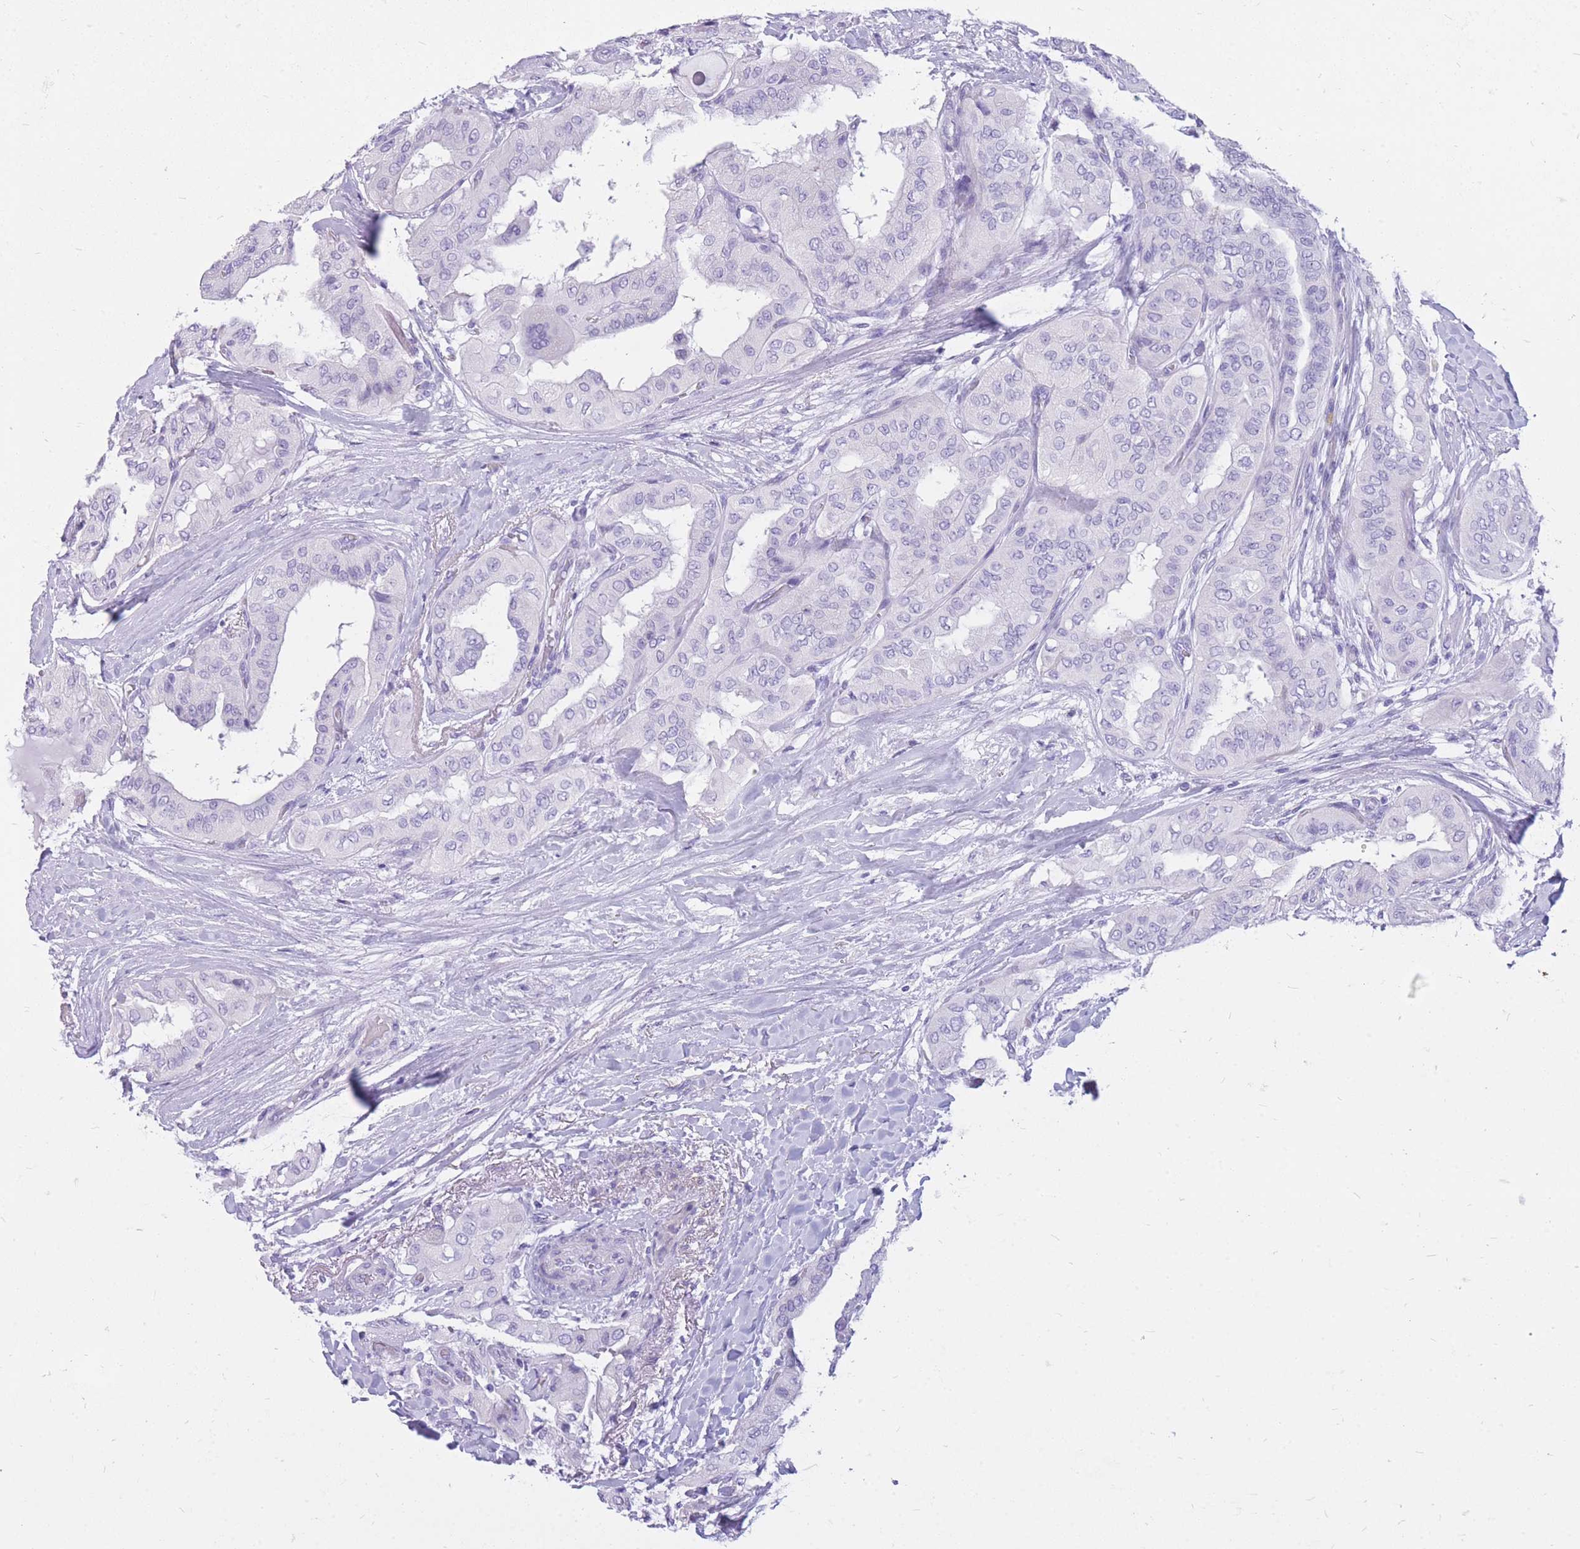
{"staining": {"intensity": "negative", "quantity": "none", "location": "none"}, "tissue": "thyroid cancer", "cell_type": "Tumor cells", "image_type": "cancer", "snomed": [{"axis": "morphology", "description": "Papillary adenocarcinoma, NOS"}, {"axis": "topography", "description": "Thyroid gland"}], "caption": "Protein analysis of papillary adenocarcinoma (thyroid) displays no significant positivity in tumor cells.", "gene": "CYP21A2", "patient": {"sex": "female", "age": 59}}